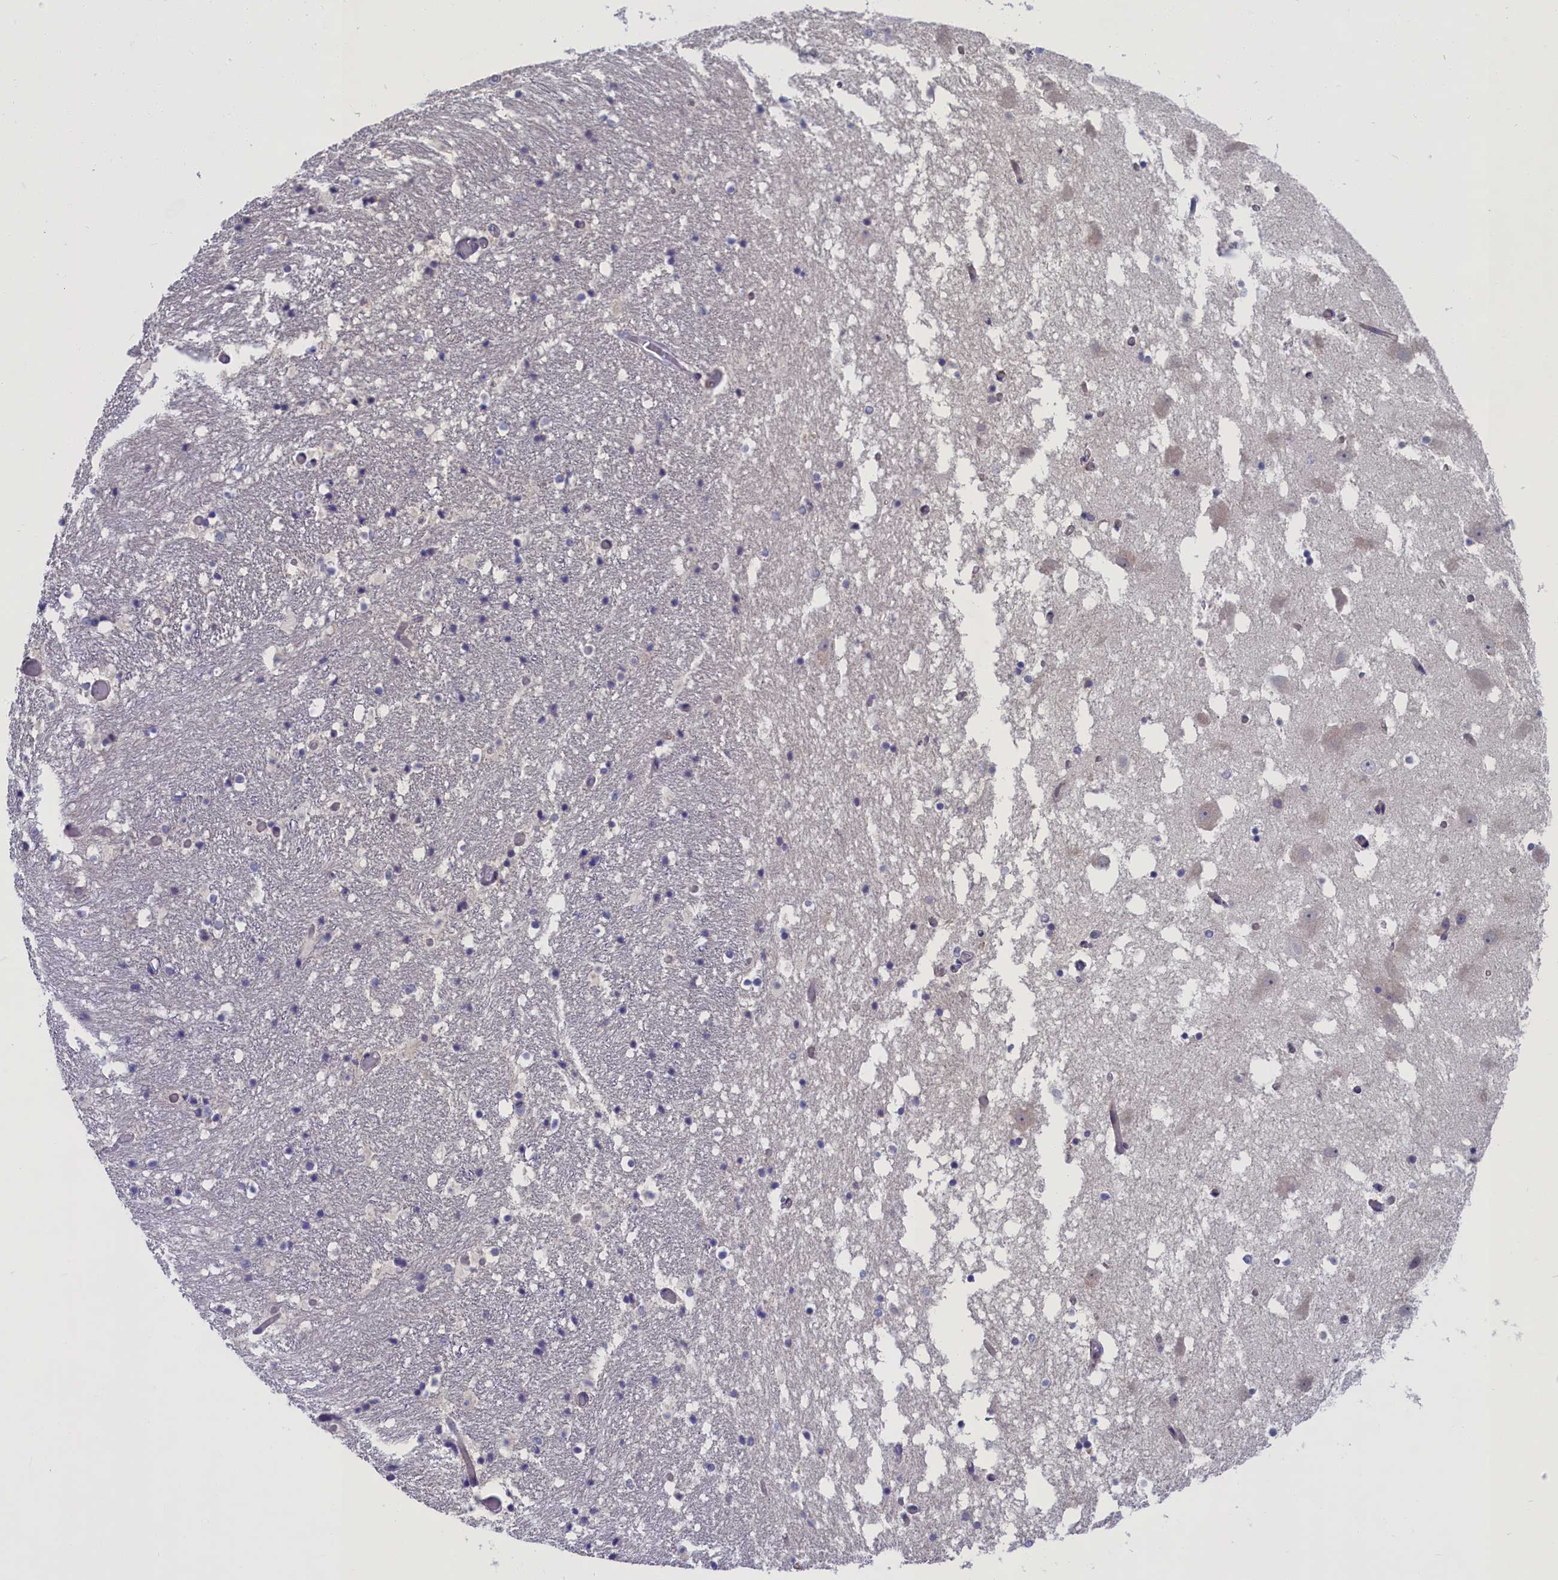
{"staining": {"intensity": "negative", "quantity": "none", "location": "none"}, "tissue": "hippocampus", "cell_type": "Glial cells", "image_type": "normal", "snomed": [{"axis": "morphology", "description": "Normal tissue, NOS"}, {"axis": "topography", "description": "Hippocampus"}], "caption": "Glial cells are negative for protein expression in benign human hippocampus. The staining is performed using DAB (3,3'-diaminobenzidine) brown chromogen with nuclei counter-stained in using hematoxylin.", "gene": "LIG1", "patient": {"sex": "female", "age": 52}}